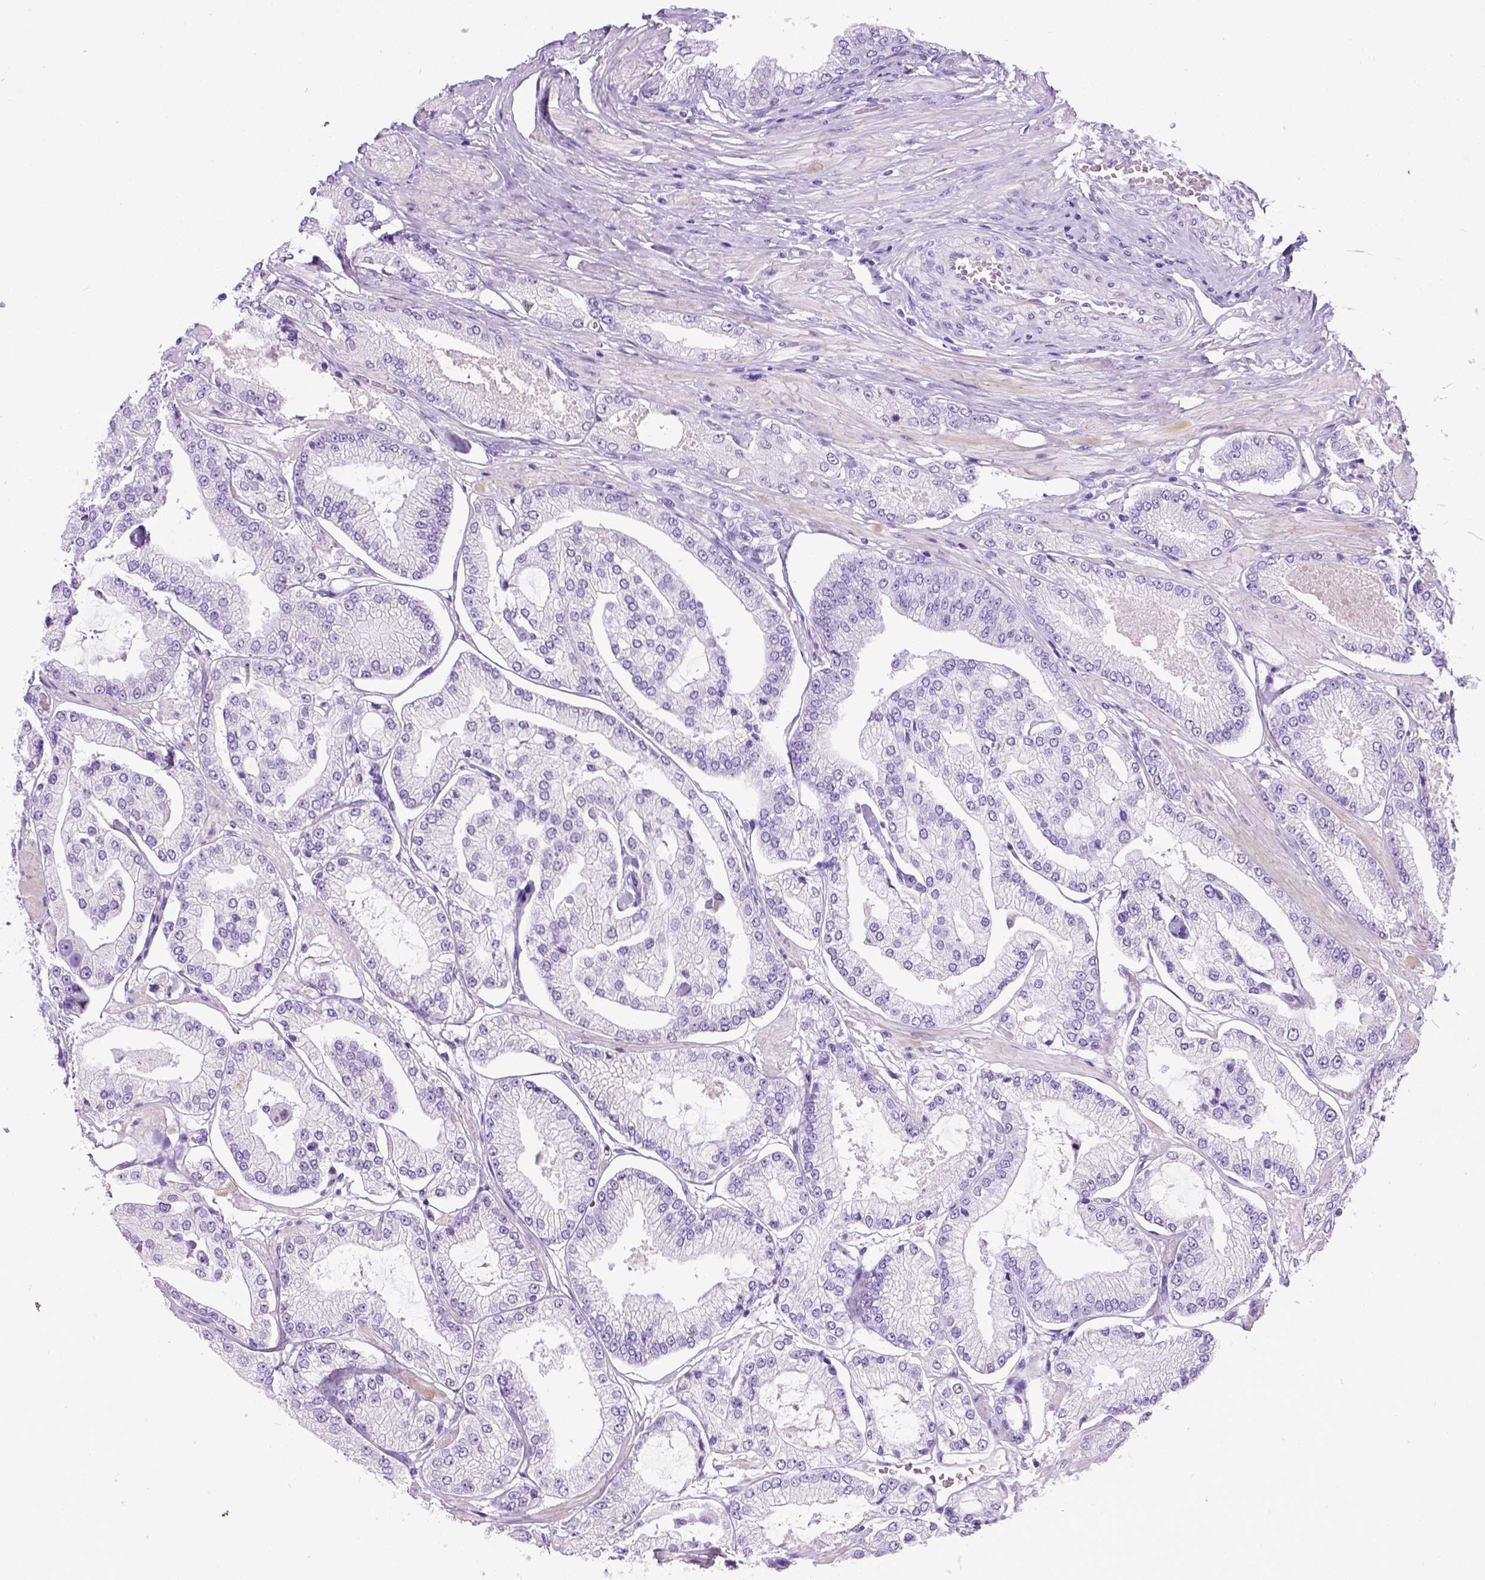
{"staining": {"intensity": "negative", "quantity": "none", "location": "none"}, "tissue": "prostate cancer", "cell_type": "Tumor cells", "image_type": "cancer", "snomed": [{"axis": "morphology", "description": "Adenocarcinoma, Low grade"}, {"axis": "topography", "description": "Prostate"}], "caption": "Immunohistochemical staining of human prostate cancer demonstrates no significant expression in tumor cells.", "gene": "IGF2", "patient": {"sex": "male", "age": 55}}